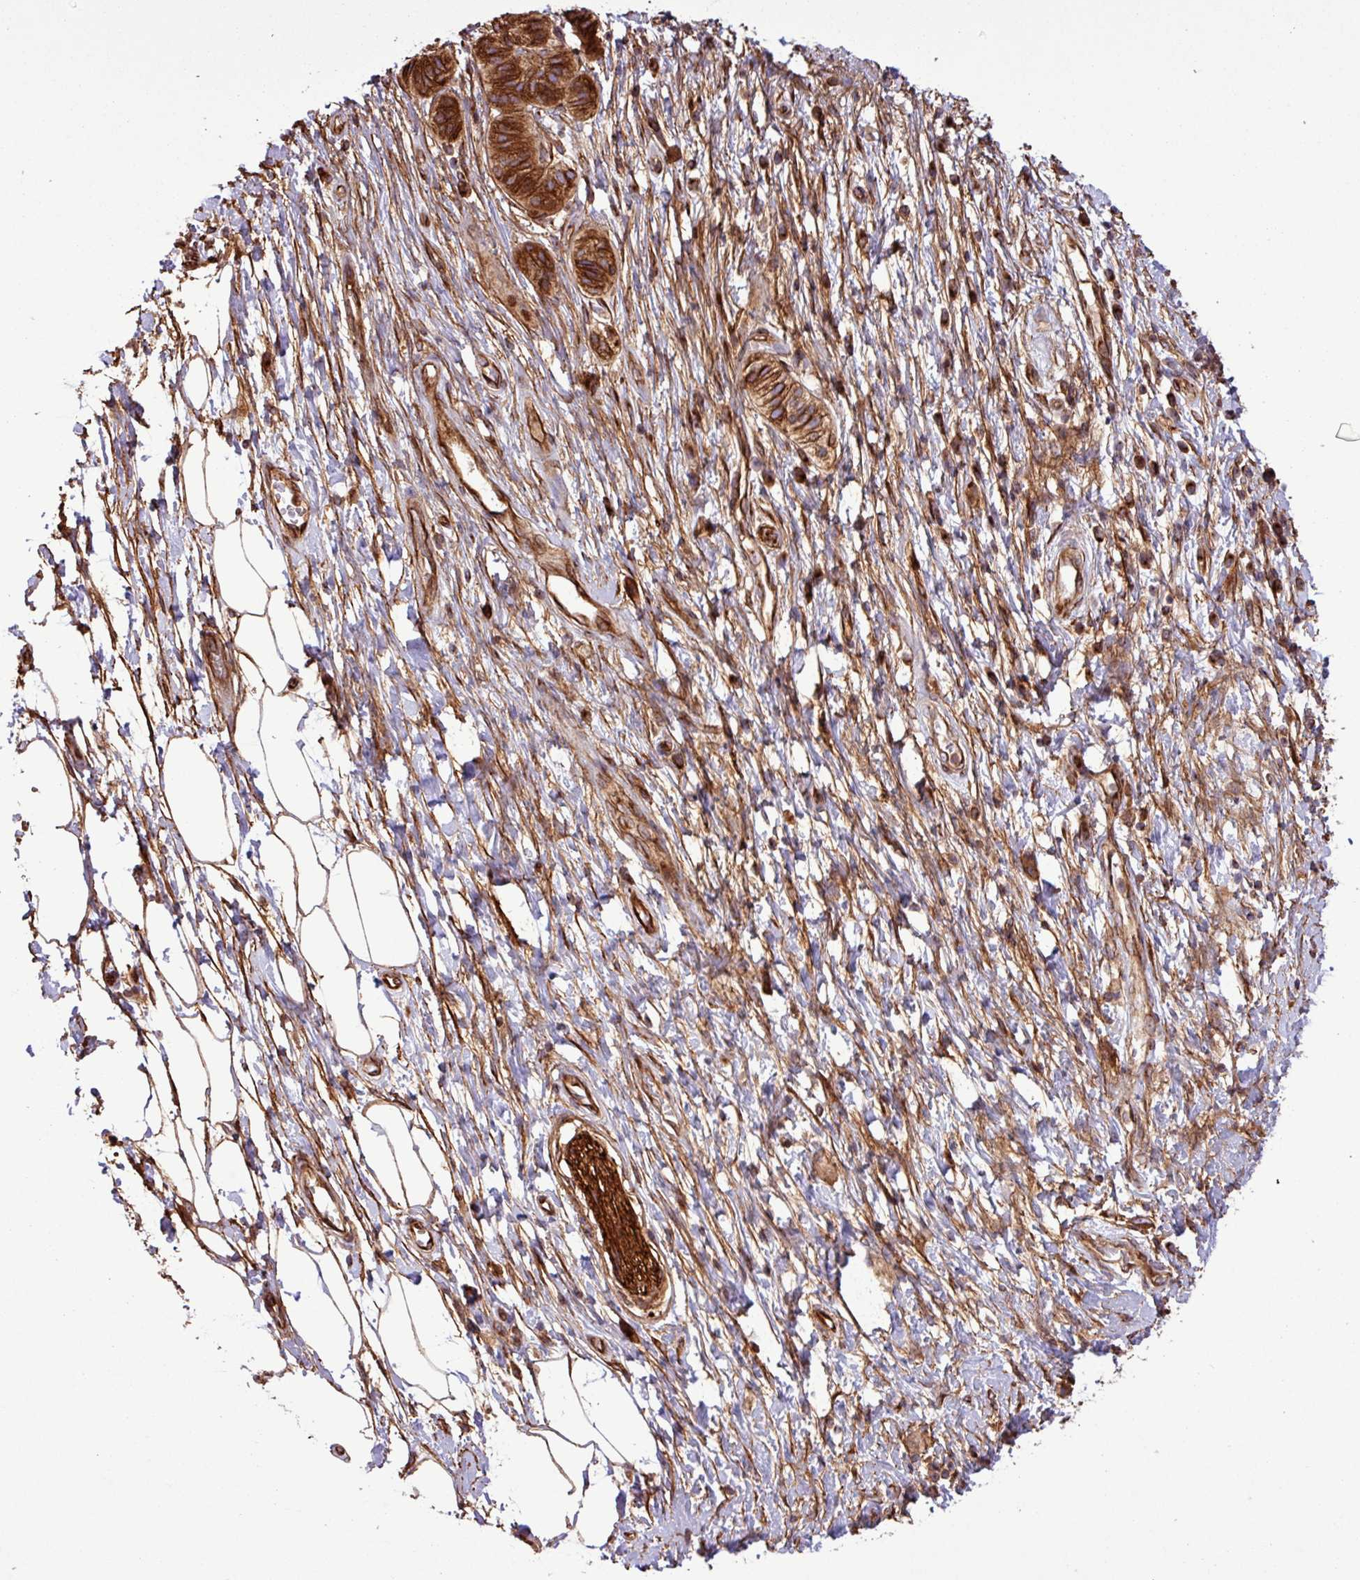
{"staining": {"intensity": "strong", "quantity": ">75%", "location": "cytoplasmic/membranous"}, "tissue": "pancreatic cancer", "cell_type": "Tumor cells", "image_type": "cancer", "snomed": [{"axis": "morphology", "description": "Adenocarcinoma, NOS"}, {"axis": "topography", "description": "Pancreas"}], "caption": "Tumor cells show high levels of strong cytoplasmic/membranous expression in approximately >75% of cells in human adenocarcinoma (pancreatic). The staining was performed using DAB, with brown indicating positive protein expression. Nuclei are stained blue with hematoxylin.", "gene": "ZNF300", "patient": {"sex": "male", "age": 68}}